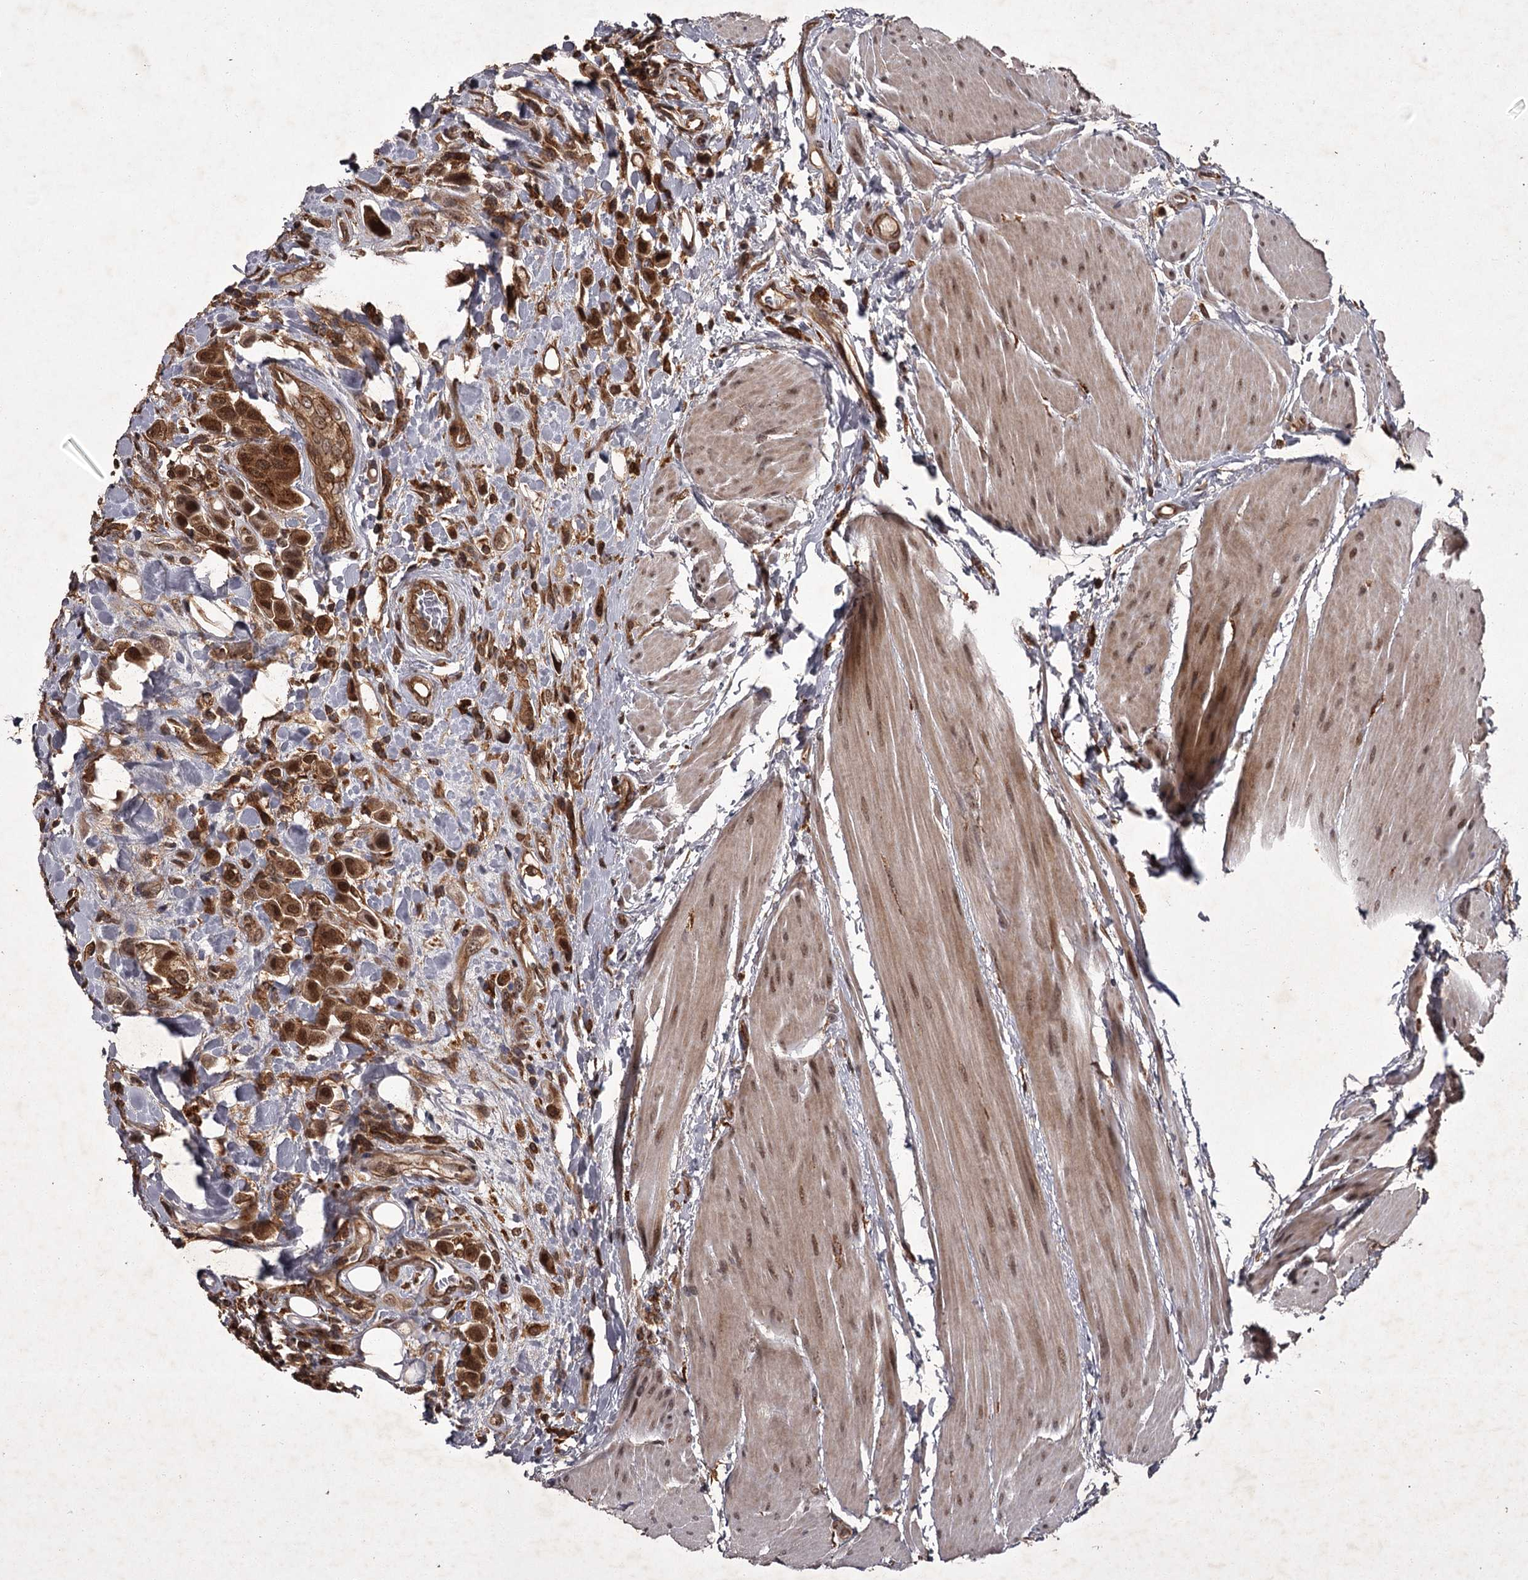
{"staining": {"intensity": "moderate", "quantity": ">75%", "location": "cytoplasmic/membranous,nuclear"}, "tissue": "urothelial cancer", "cell_type": "Tumor cells", "image_type": "cancer", "snomed": [{"axis": "morphology", "description": "Urothelial carcinoma, High grade"}, {"axis": "topography", "description": "Urinary bladder"}], "caption": "A photomicrograph of human urothelial carcinoma (high-grade) stained for a protein reveals moderate cytoplasmic/membranous and nuclear brown staining in tumor cells.", "gene": "TBC1D23", "patient": {"sex": "male", "age": 50}}